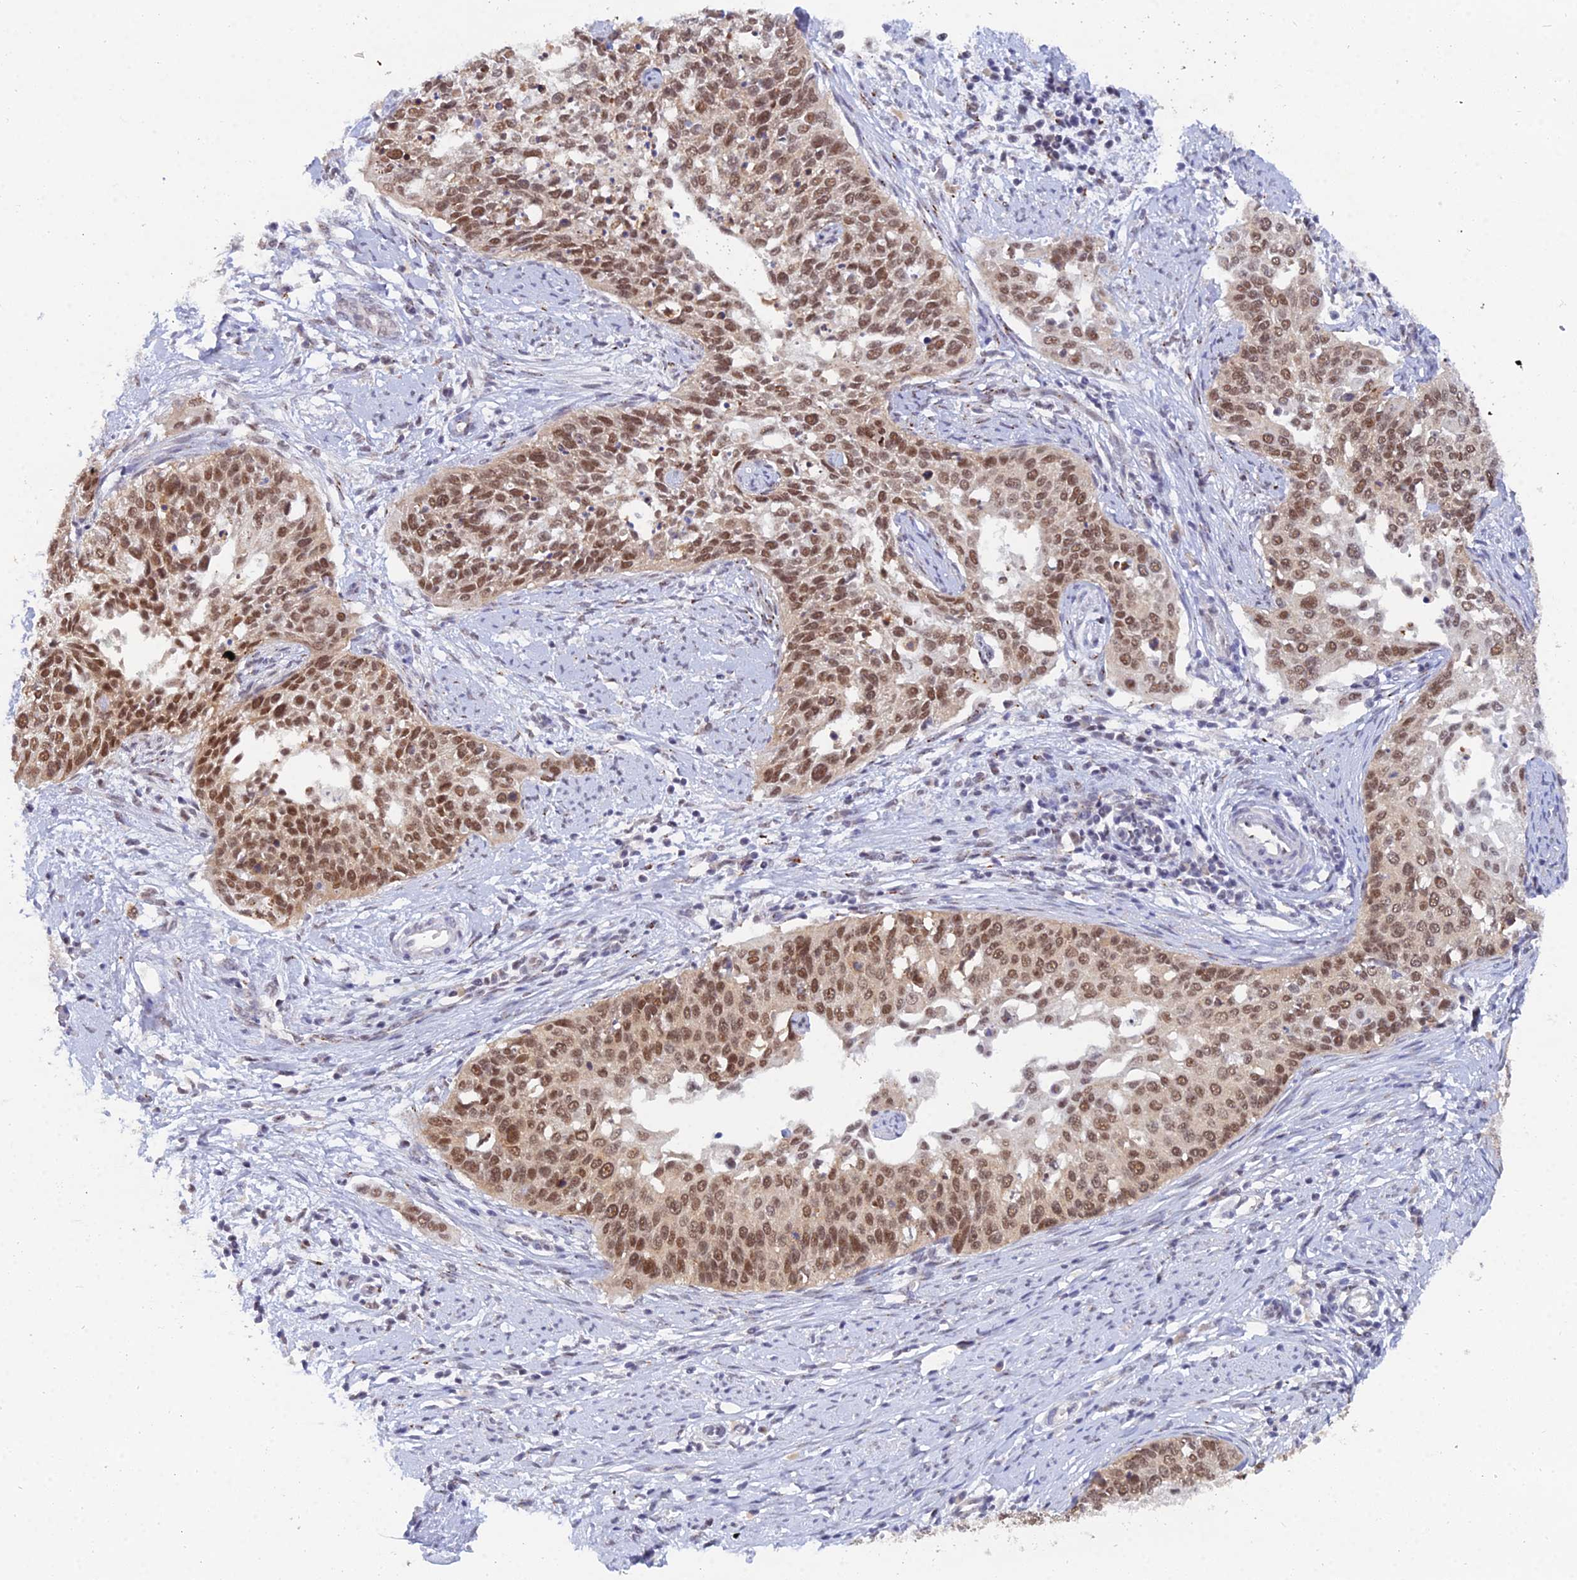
{"staining": {"intensity": "strong", "quantity": ">75%", "location": "cytoplasmic/membranous,nuclear"}, "tissue": "cervical cancer", "cell_type": "Tumor cells", "image_type": "cancer", "snomed": [{"axis": "morphology", "description": "Squamous cell carcinoma, NOS"}, {"axis": "topography", "description": "Cervix"}], "caption": "Approximately >75% of tumor cells in cervical cancer demonstrate strong cytoplasmic/membranous and nuclear protein staining as visualized by brown immunohistochemical staining.", "gene": "THOC3", "patient": {"sex": "female", "age": 44}}